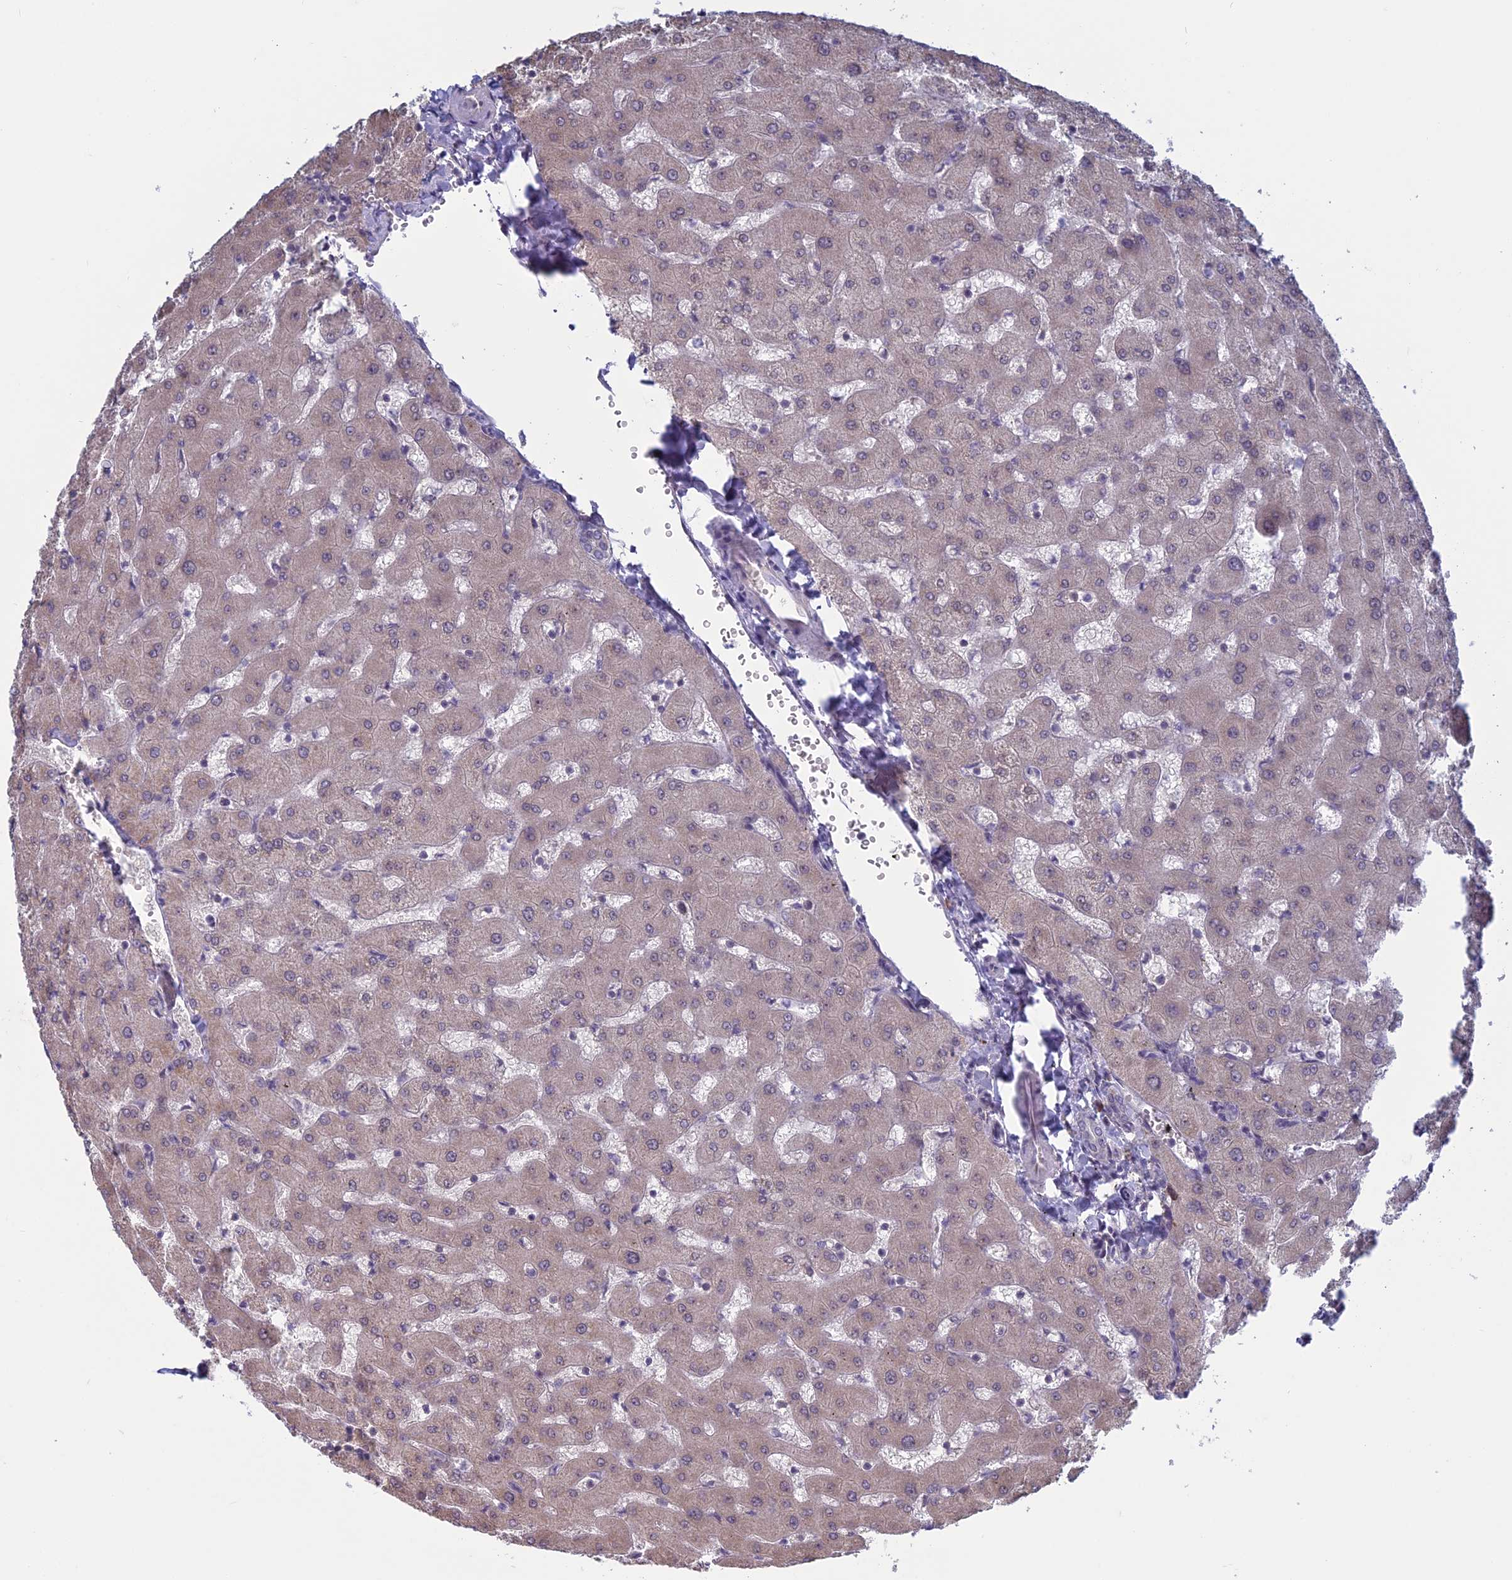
{"staining": {"intensity": "negative", "quantity": "none", "location": "none"}, "tissue": "liver", "cell_type": "Cholangiocytes", "image_type": "normal", "snomed": [{"axis": "morphology", "description": "Normal tissue, NOS"}, {"axis": "topography", "description": "Liver"}], "caption": "Immunohistochemical staining of benign liver exhibits no significant staining in cholangiocytes.", "gene": "RPS19BP1", "patient": {"sex": "female", "age": 63}}